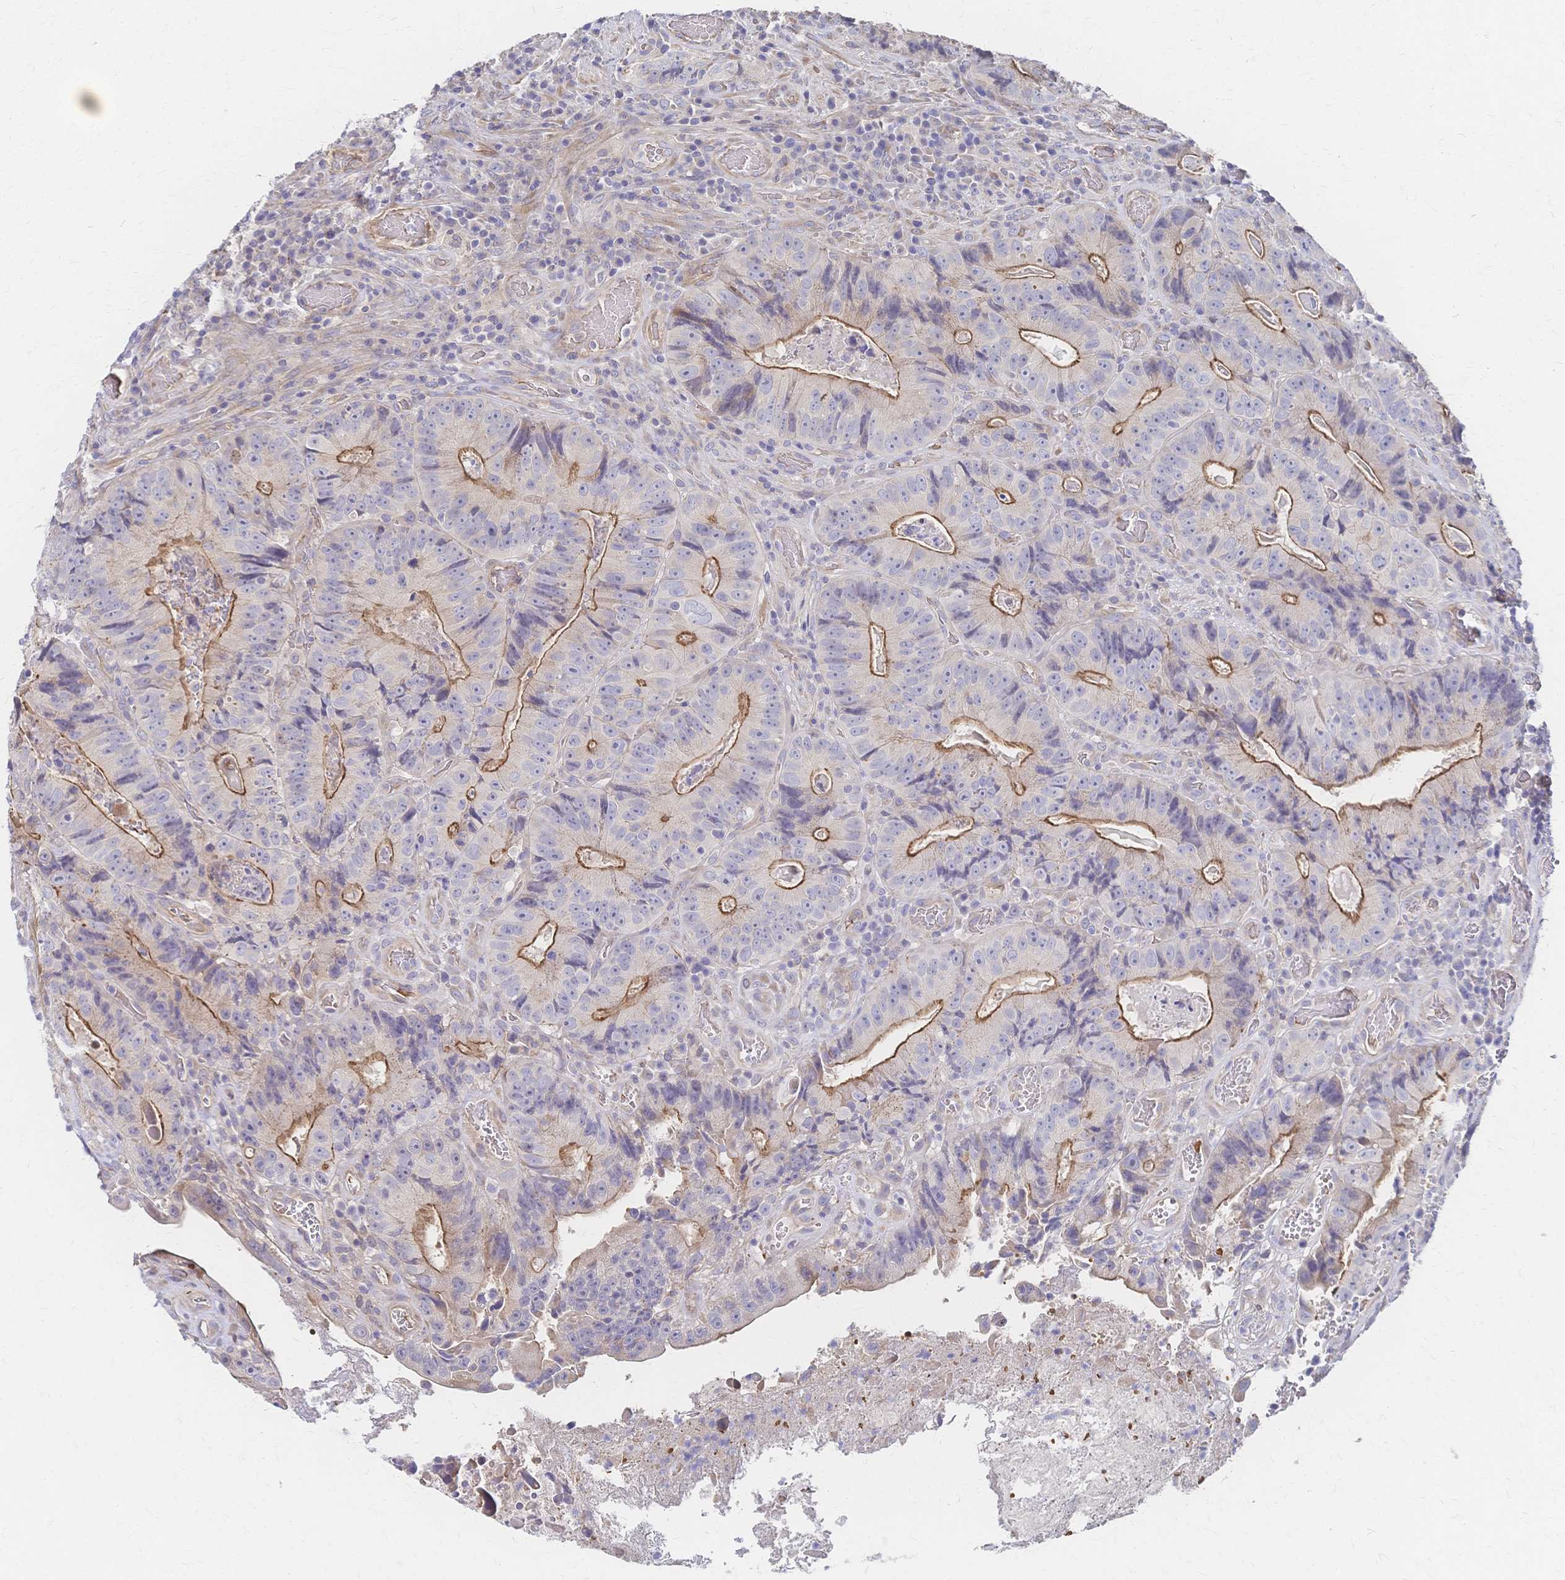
{"staining": {"intensity": "moderate", "quantity": "25%-75%", "location": "cytoplasmic/membranous"}, "tissue": "colorectal cancer", "cell_type": "Tumor cells", "image_type": "cancer", "snomed": [{"axis": "morphology", "description": "Adenocarcinoma, NOS"}, {"axis": "topography", "description": "Colon"}], "caption": "Colorectal adenocarcinoma was stained to show a protein in brown. There is medium levels of moderate cytoplasmic/membranous positivity in approximately 25%-75% of tumor cells.", "gene": "SLC5A1", "patient": {"sex": "female", "age": 86}}